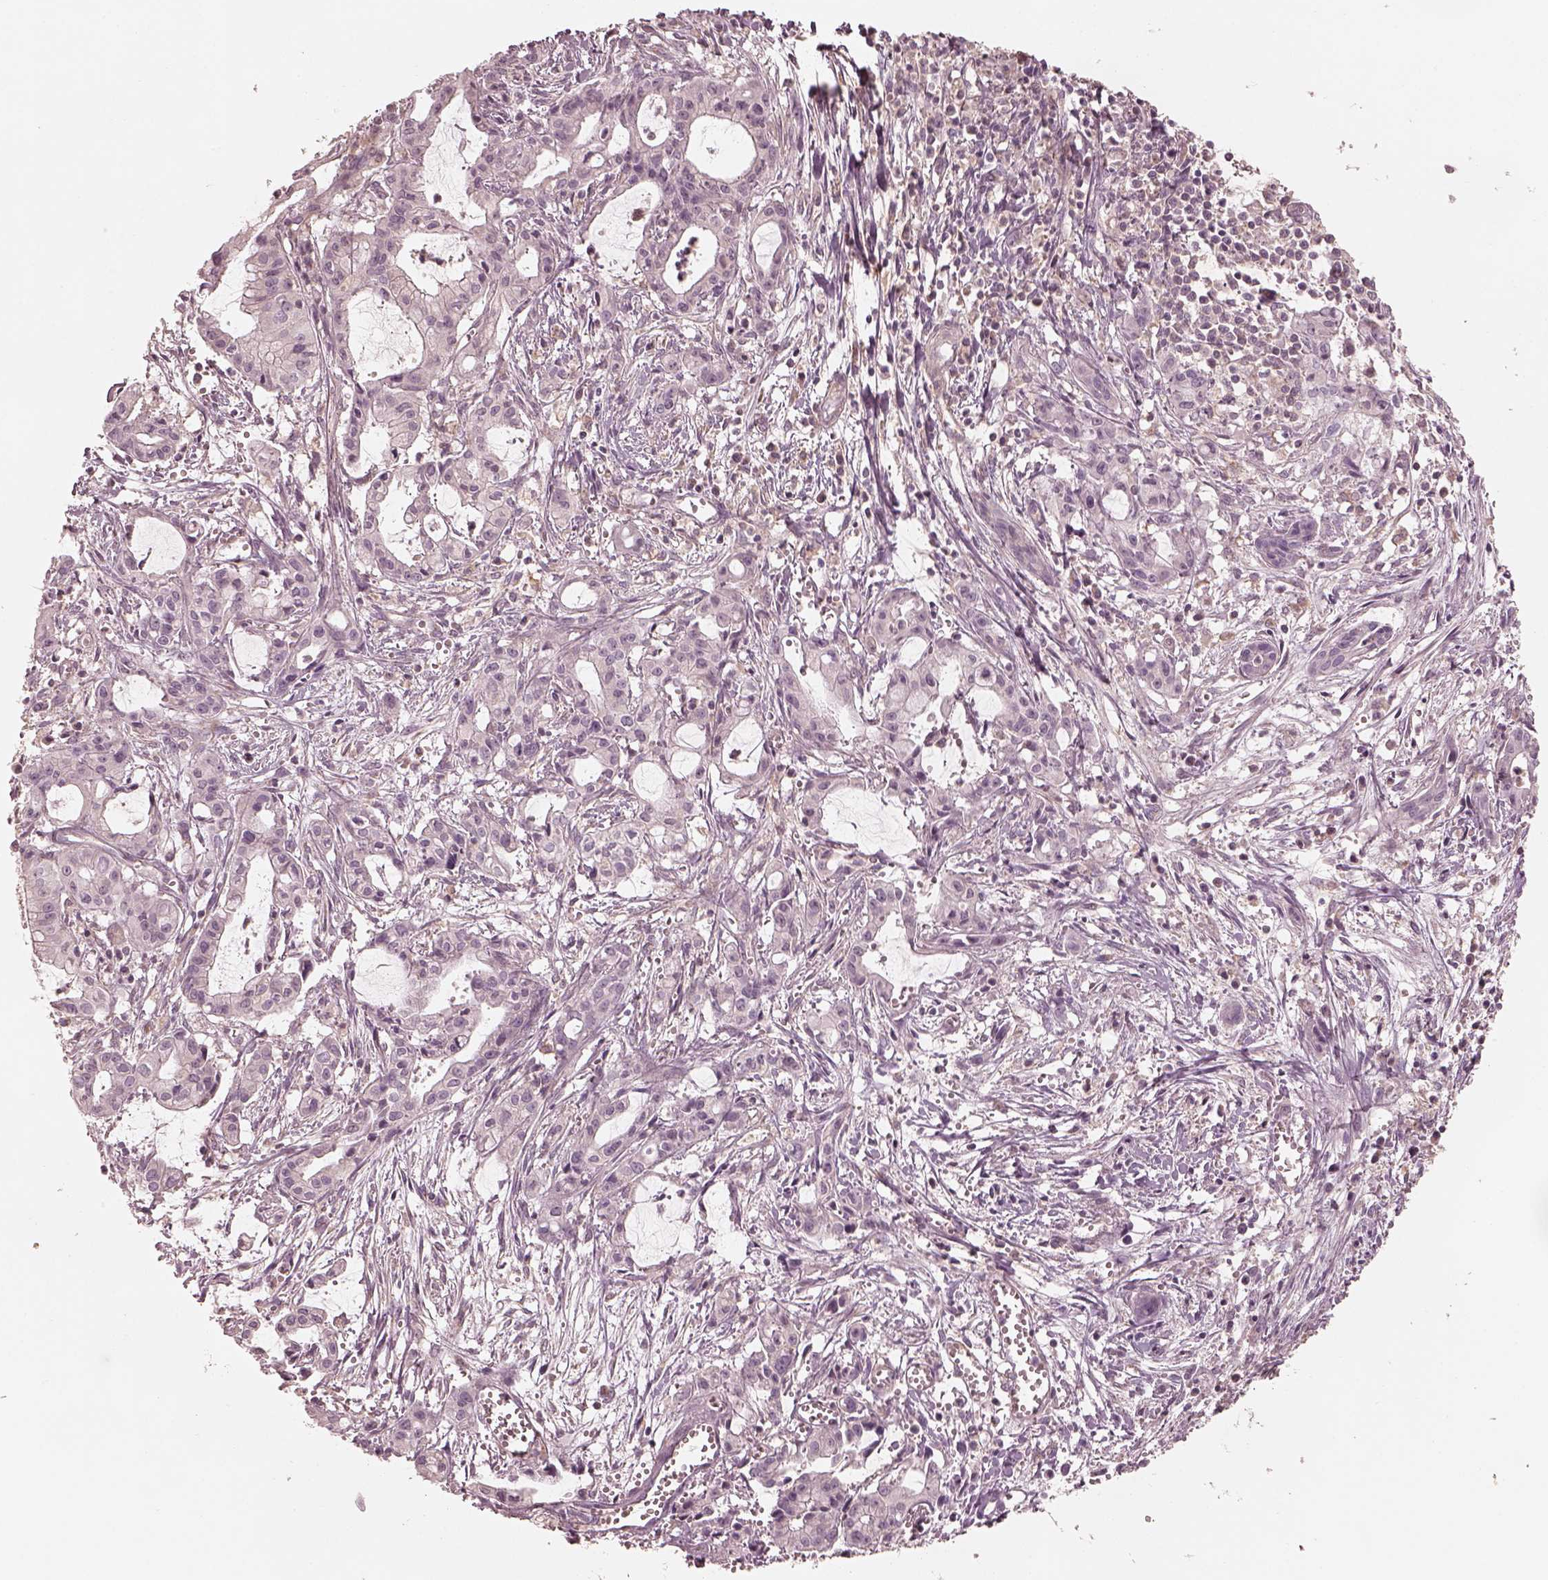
{"staining": {"intensity": "negative", "quantity": "none", "location": "none"}, "tissue": "pancreatic cancer", "cell_type": "Tumor cells", "image_type": "cancer", "snomed": [{"axis": "morphology", "description": "Adenocarcinoma, NOS"}, {"axis": "topography", "description": "Pancreas"}], "caption": "An IHC image of pancreatic cancer is shown. There is no staining in tumor cells of pancreatic cancer.", "gene": "PRKACG", "patient": {"sex": "male", "age": 48}}